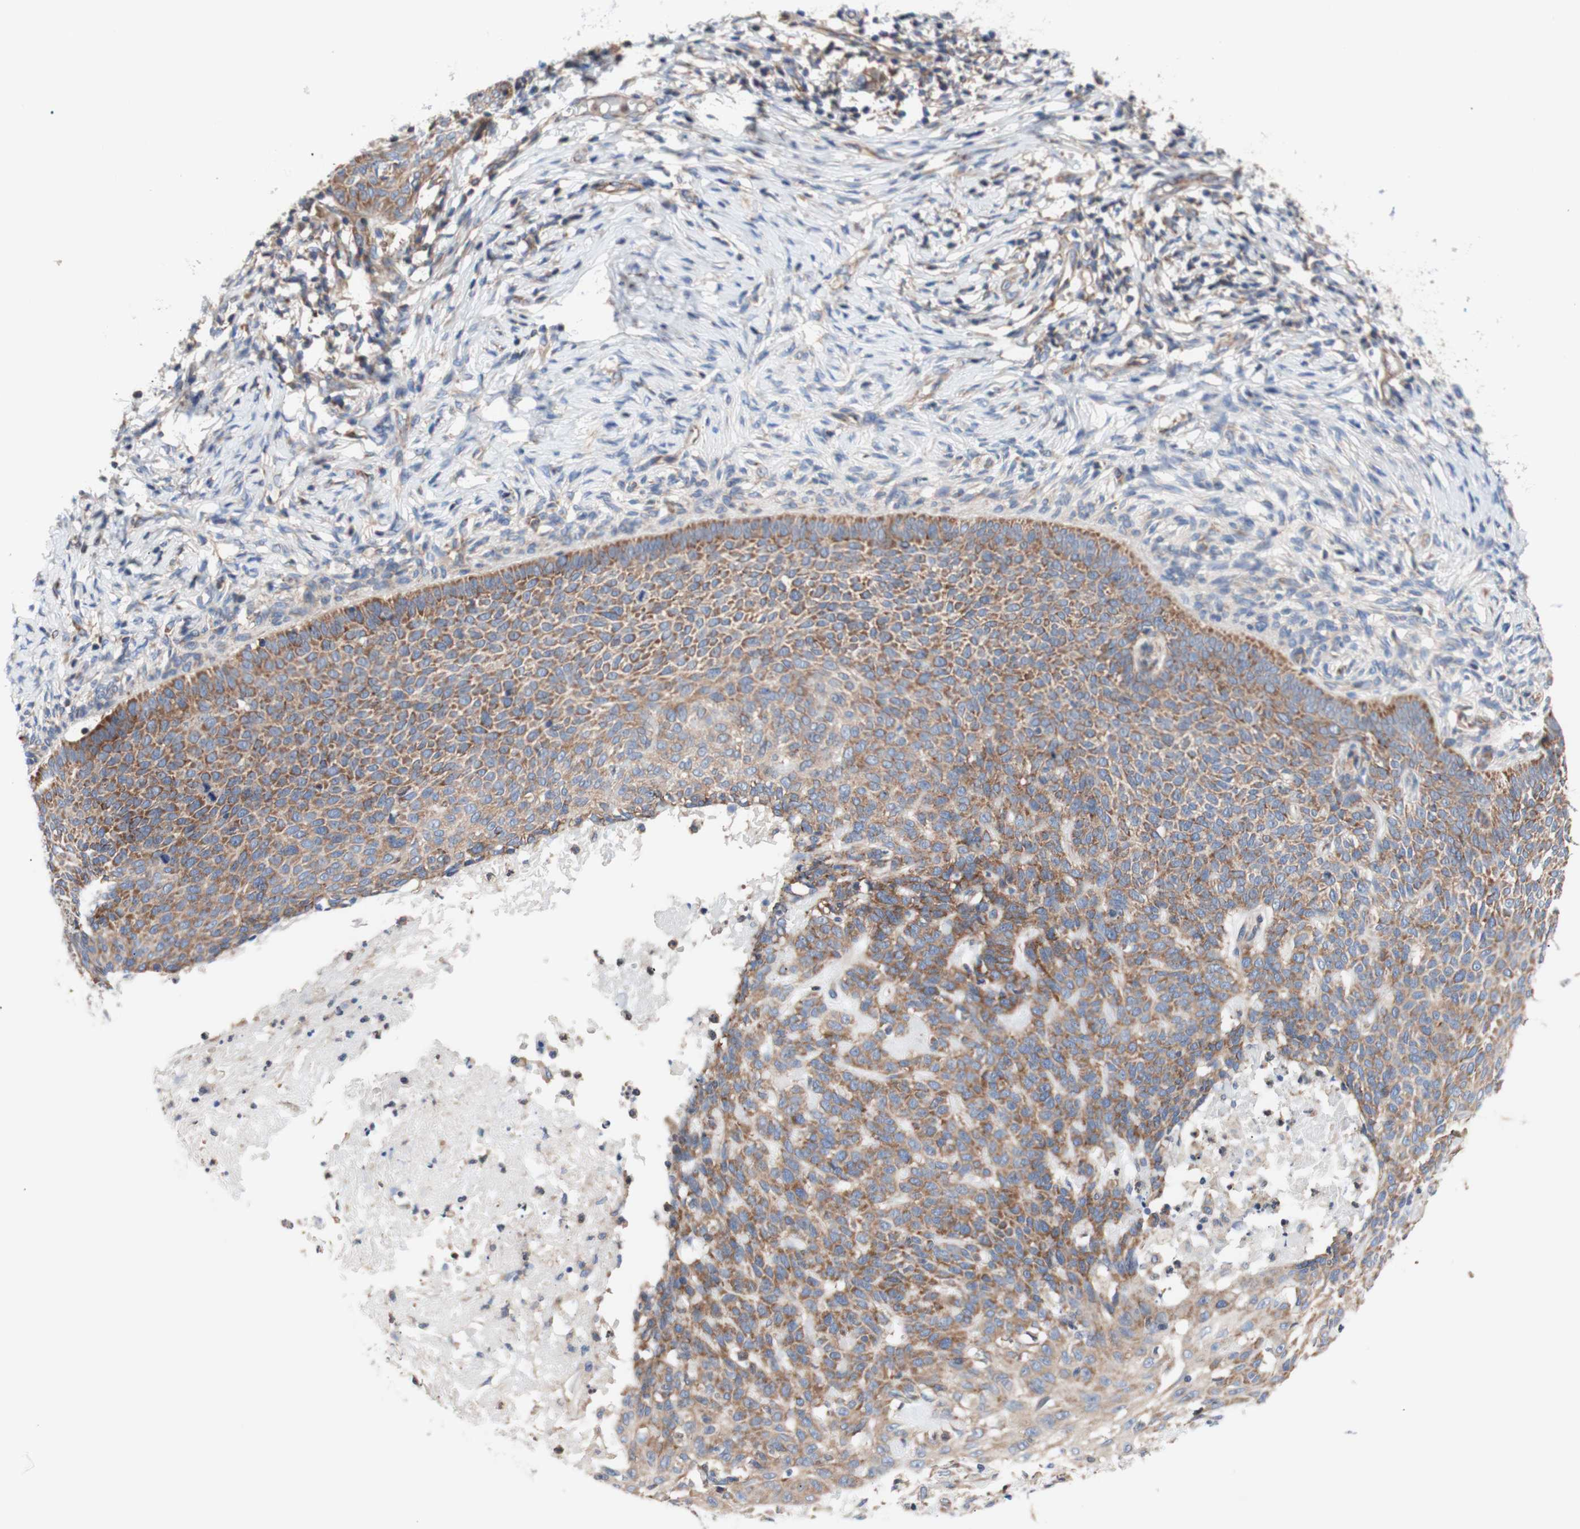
{"staining": {"intensity": "moderate", "quantity": ">75%", "location": "cytoplasmic/membranous"}, "tissue": "skin cancer", "cell_type": "Tumor cells", "image_type": "cancer", "snomed": [{"axis": "morphology", "description": "Normal tissue, NOS"}, {"axis": "morphology", "description": "Basal cell carcinoma"}, {"axis": "topography", "description": "Skin"}], "caption": "IHC histopathology image of neoplastic tissue: human skin basal cell carcinoma stained using IHC shows medium levels of moderate protein expression localized specifically in the cytoplasmic/membranous of tumor cells, appearing as a cytoplasmic/membranous brown color.", "gene": "FMR1", "patient": {"sex": "male", "age": 87}}